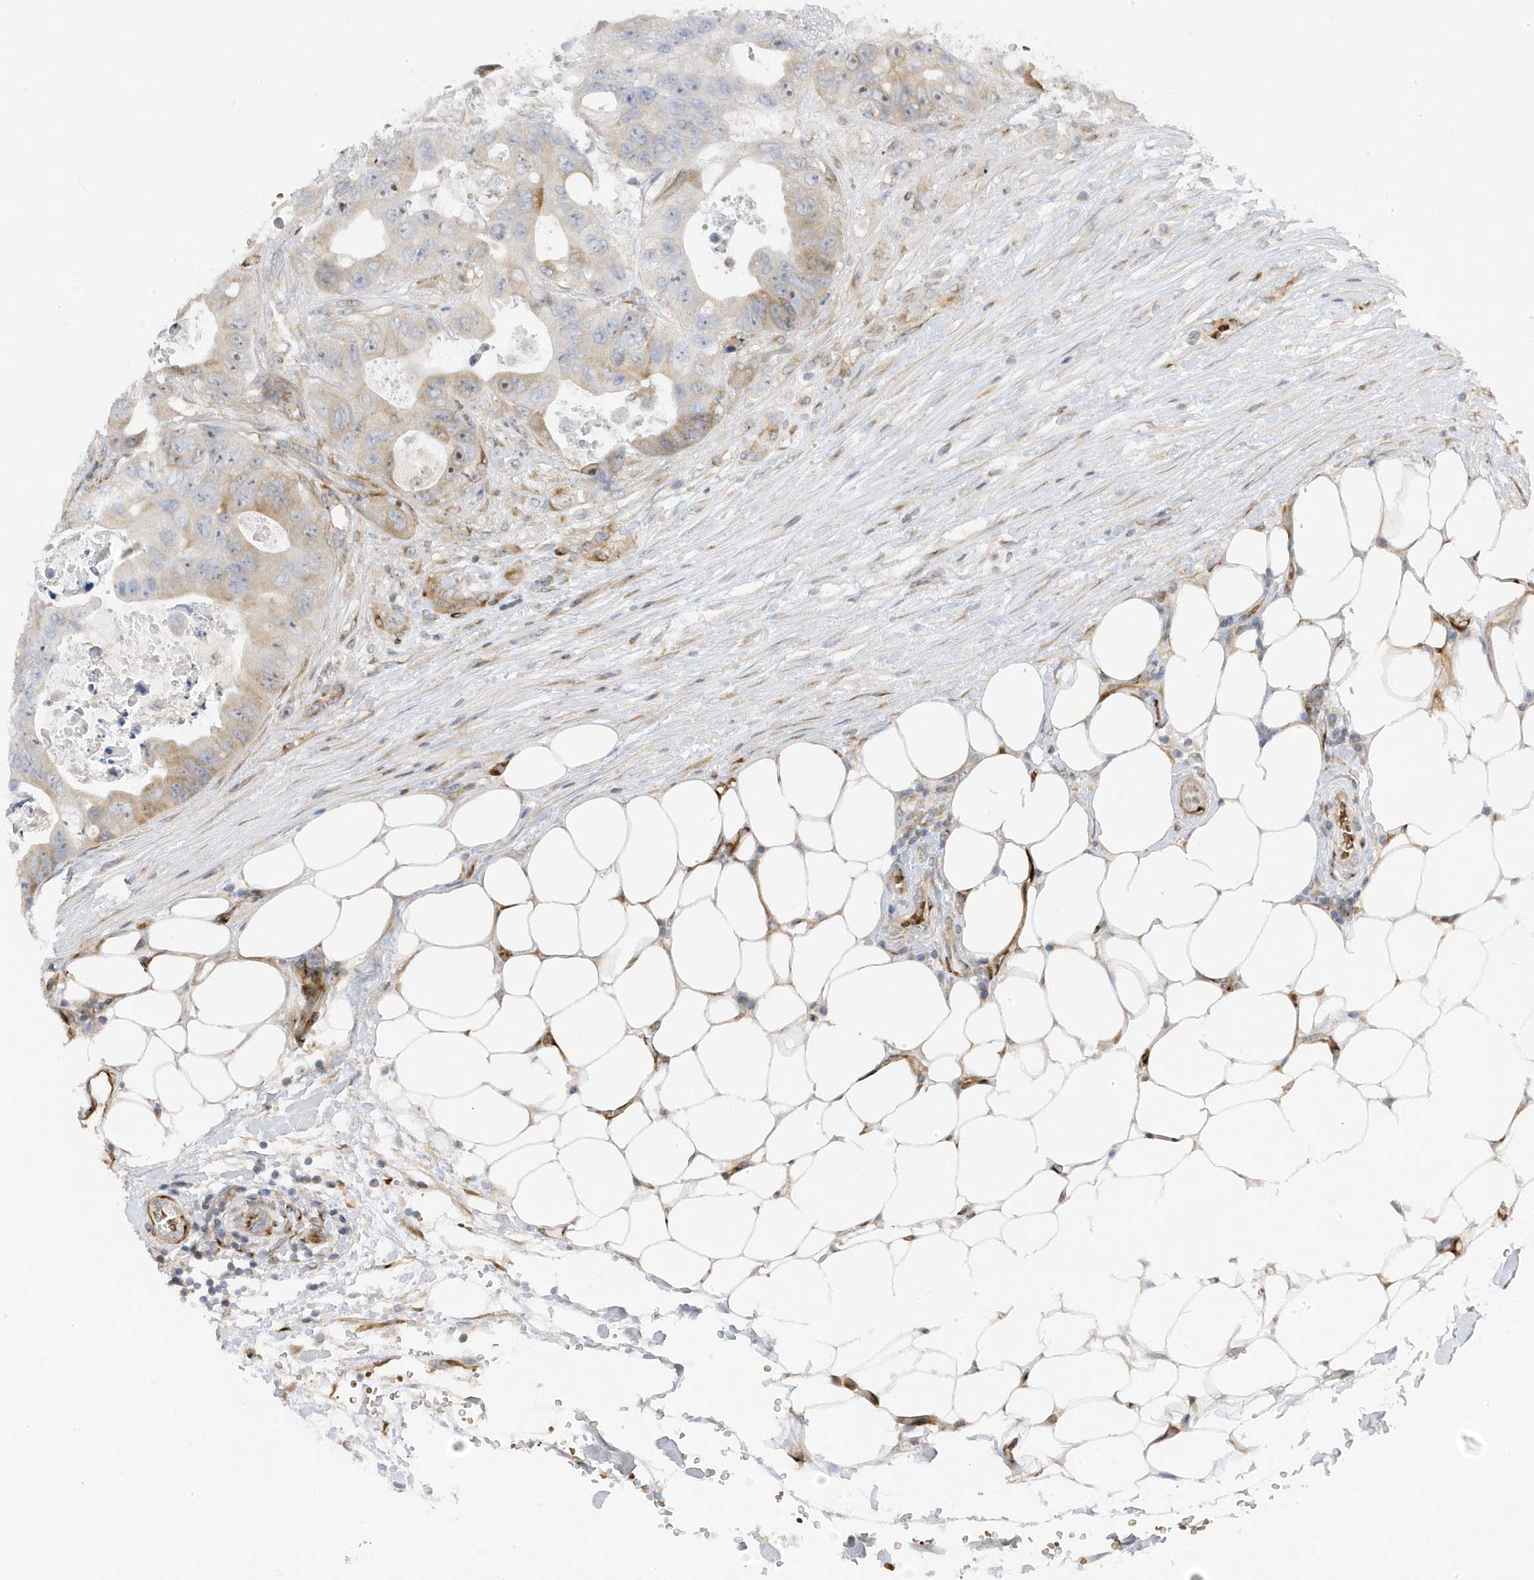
{"staining": {"intensity": "weak", "quantity": "25%-75%", "location": "cytoplasmic/membranous,nuclear"}, "tissue": "colorectal cancer", "cell_type": "Tumor cells", "image_type": "cancer", "snomed": [{"axis": "morphology", "description": "Adenocarcinoma, NOS"}, {"axis": "topography", "description": "Colon"}], "caption": "Human colorectal cancer (adenocarcinoma) stained with a brown dye demonstrates weak cytoplasmic/membranous and nuclear positive expression in about 25%-75% of tumor cells.", "gene": "MAP7D3", "patient": {"sex": "female", "age": 46}}